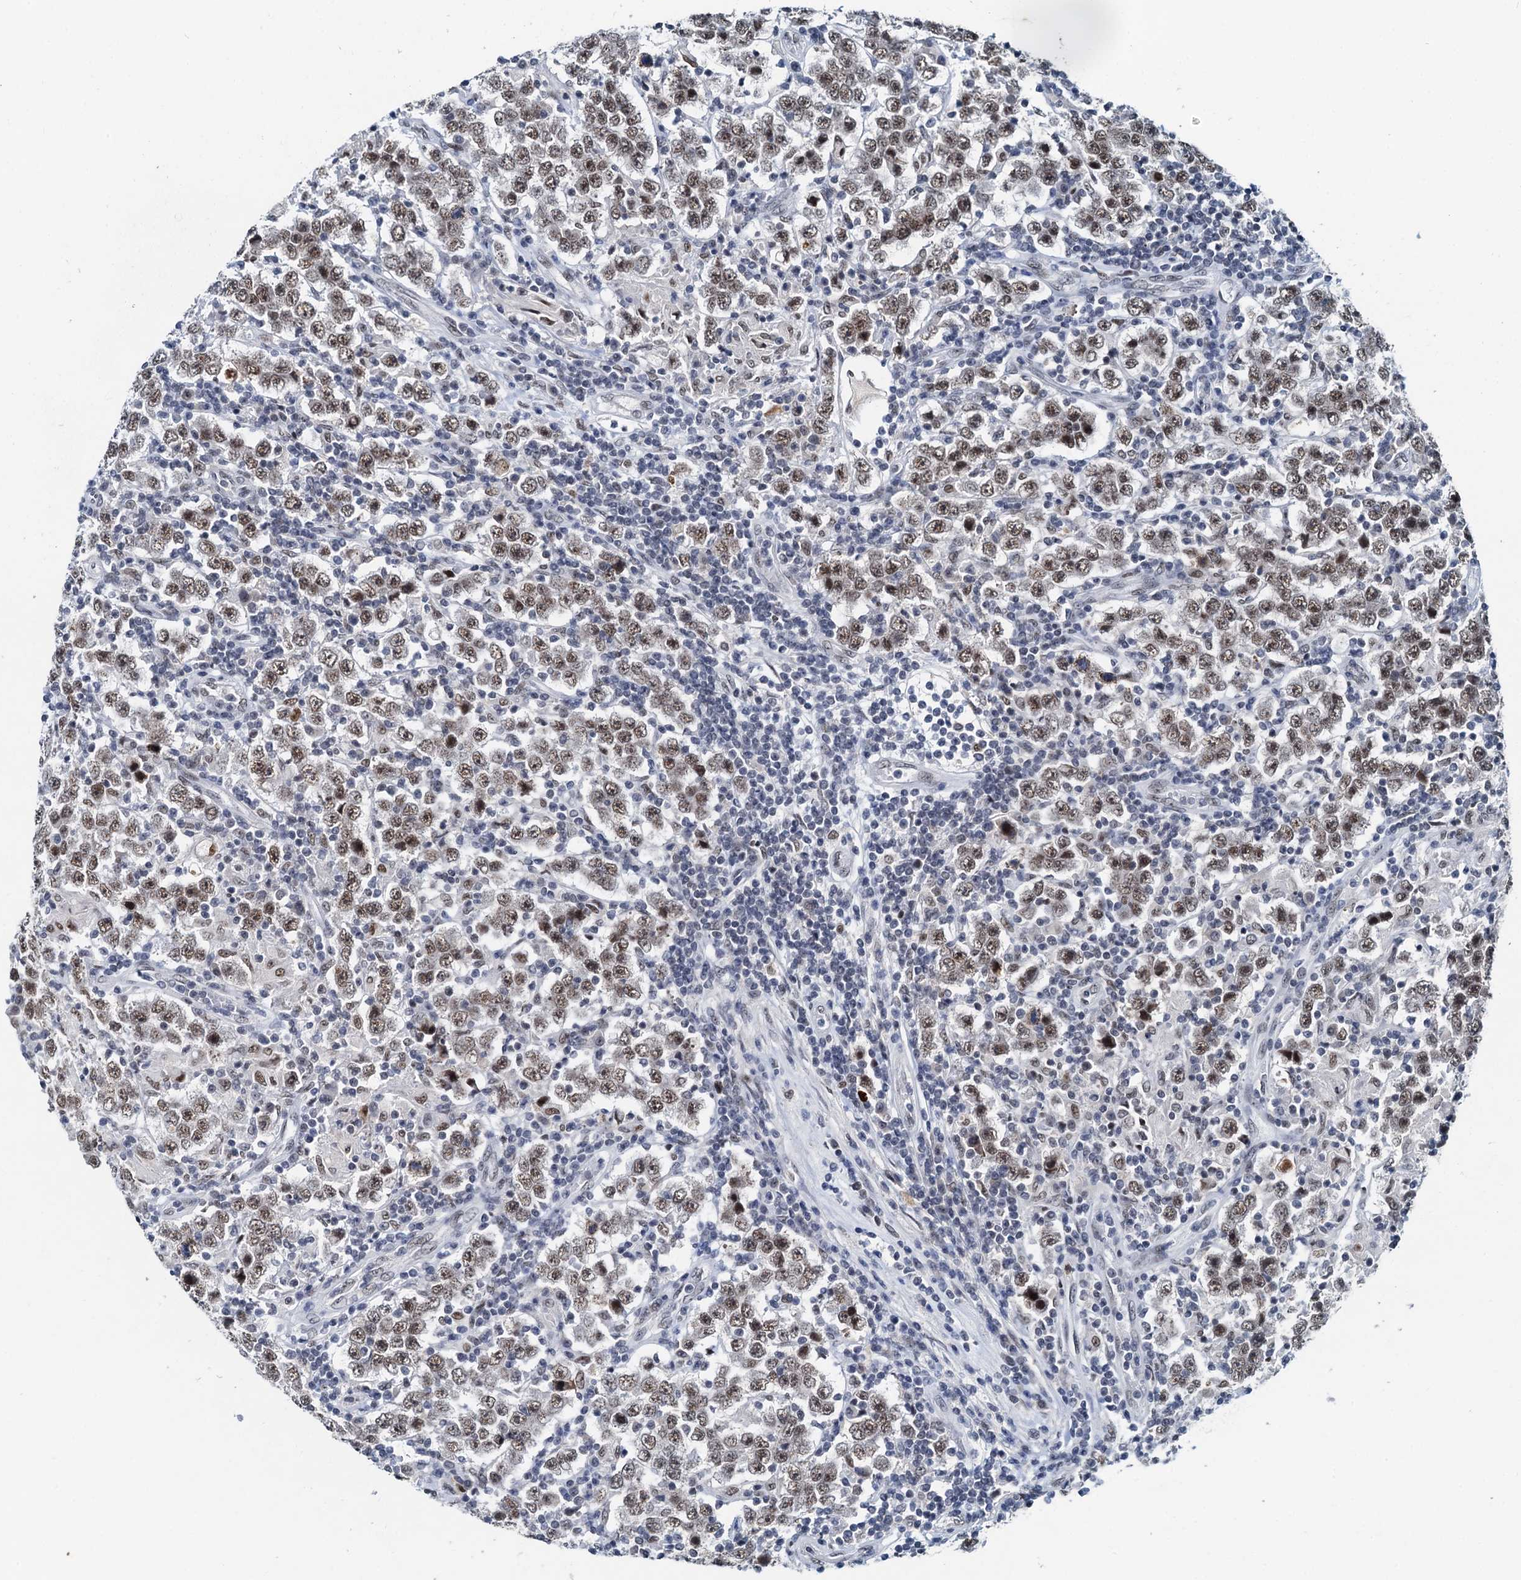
{"staining": {"intensity": "moderate", "quantity": ">75%", "location": "nuclear"}, "tissue": "testis cancer", "cell_type": "Tumor cells", "image_type": "cancer", "snomed": [{"axis": "morphology", "description": "Normal tissue, NOS"}, {"axis": "morphology", "description": "Urothelial carcinoma, High grade"}, {"axis": "morphology", "description": "Seminoma, NOS"}, {"axis": "morphology", "description": "Carcinoma, Embryonal, NOS"}, {"axis": "topography", "description": "Urinary bladder"}, {"axis": "topography", "description": "Testis"}], "caption": "IHC micrograph of human testis seminoma stained for a protein (brown), which displays medium levels of moderate nuclear positivity in about >75% of tumor cells.", "gene": "SNRPD1", "patient": {"sex": "male", "age": 41}}